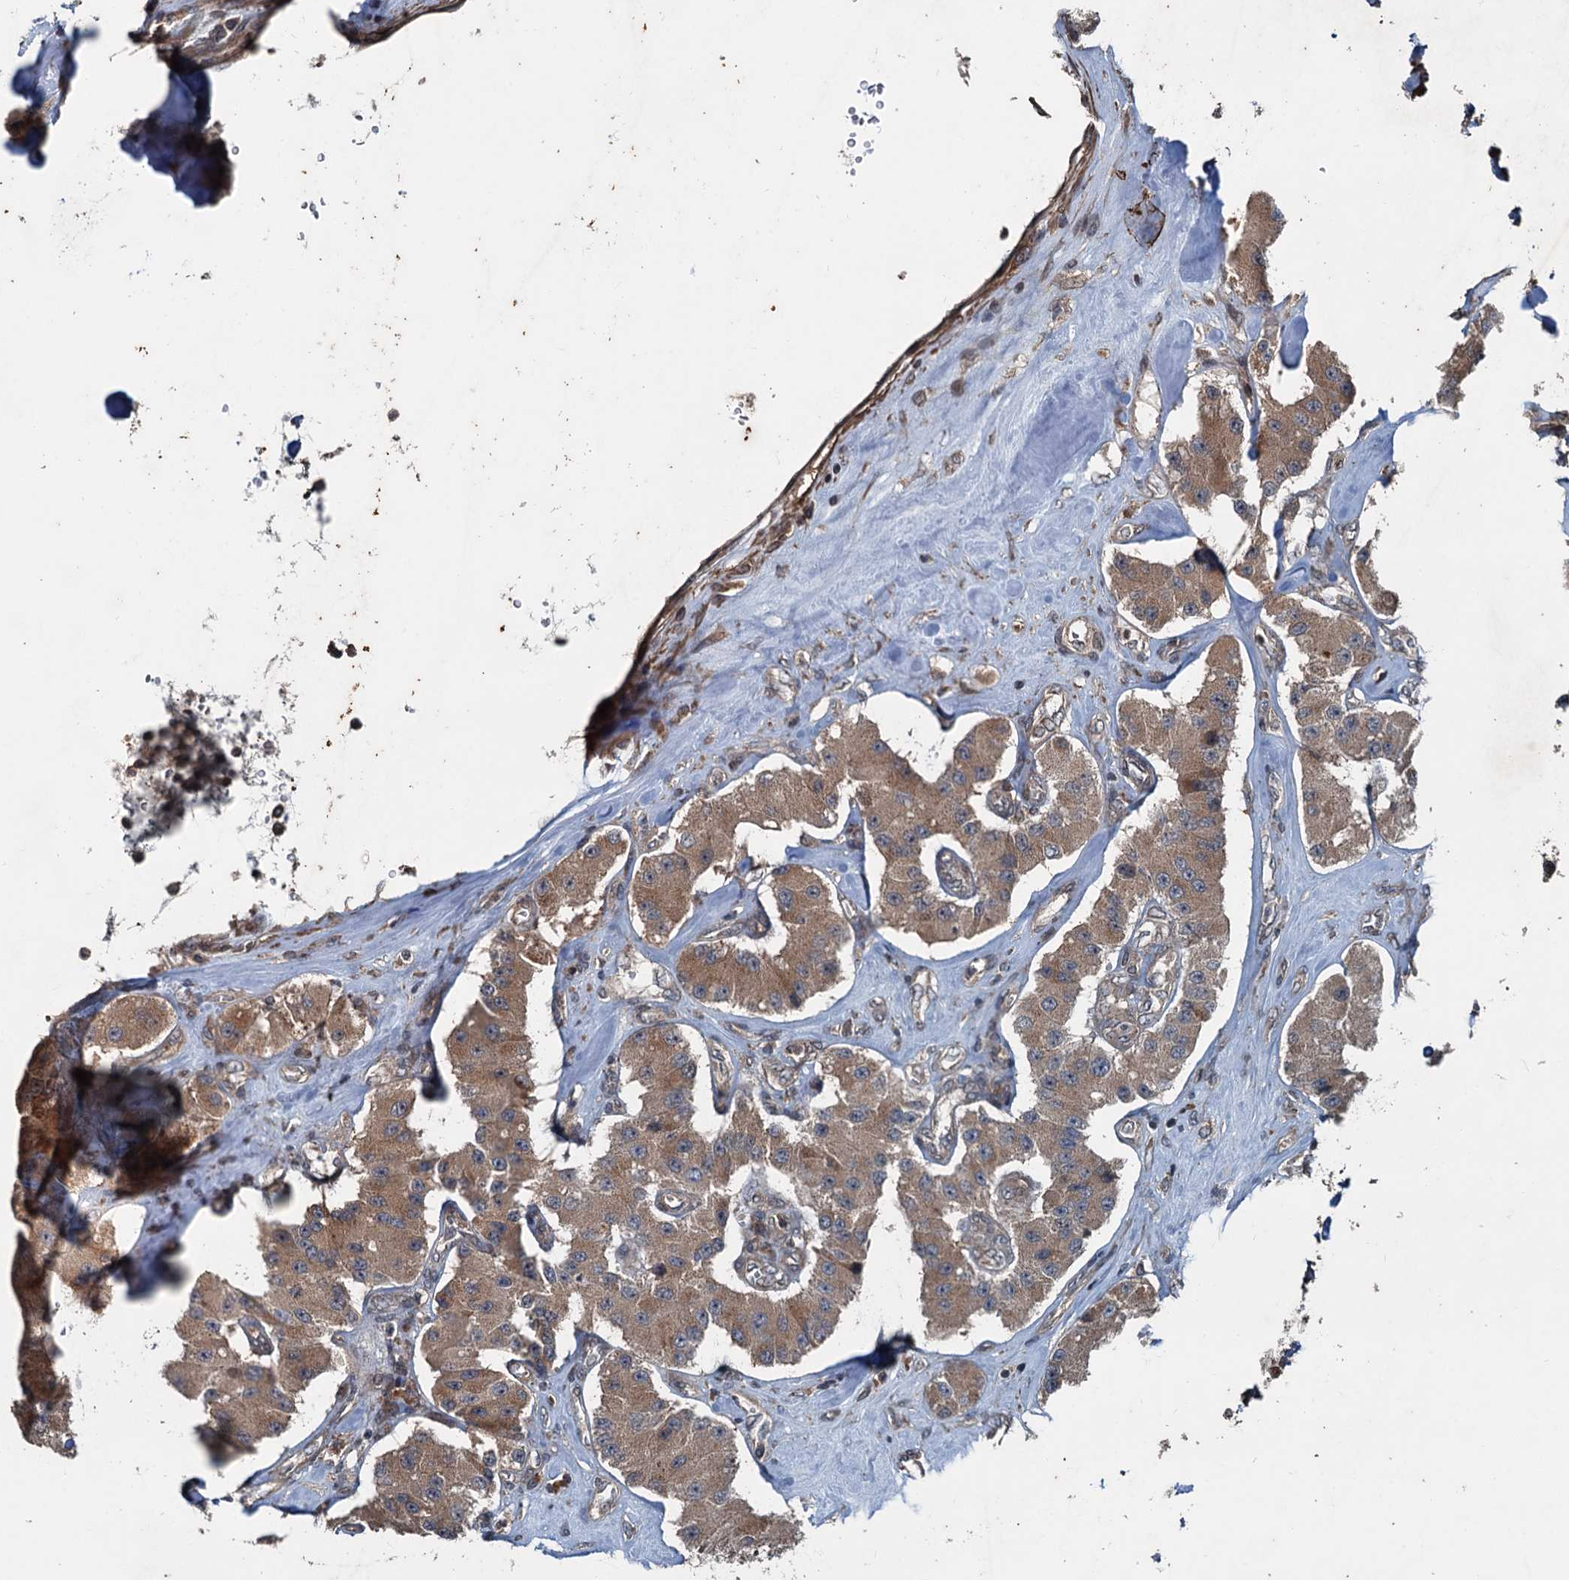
{"staining": {"intensity": "moderate", "quantity": ">75%", "location": "cytoplasmic/membranous"}, "tissue": "carcinoid", "cell_type": "Tumor cells", "image_type": "cancer", "snomed": [{"axis": "morphology", "description": "Carcinoid, malignant, NOS"}, {"axis": "topography", "description": "Pancreas"}], "caption": "Protein expression analysis of human carcinoid reveals moderate cytoplasmic/membranous positivity in about >75% of tumor cells.", "gene": "TEDC1", "patient": {"sex": "male", "age": 41}}